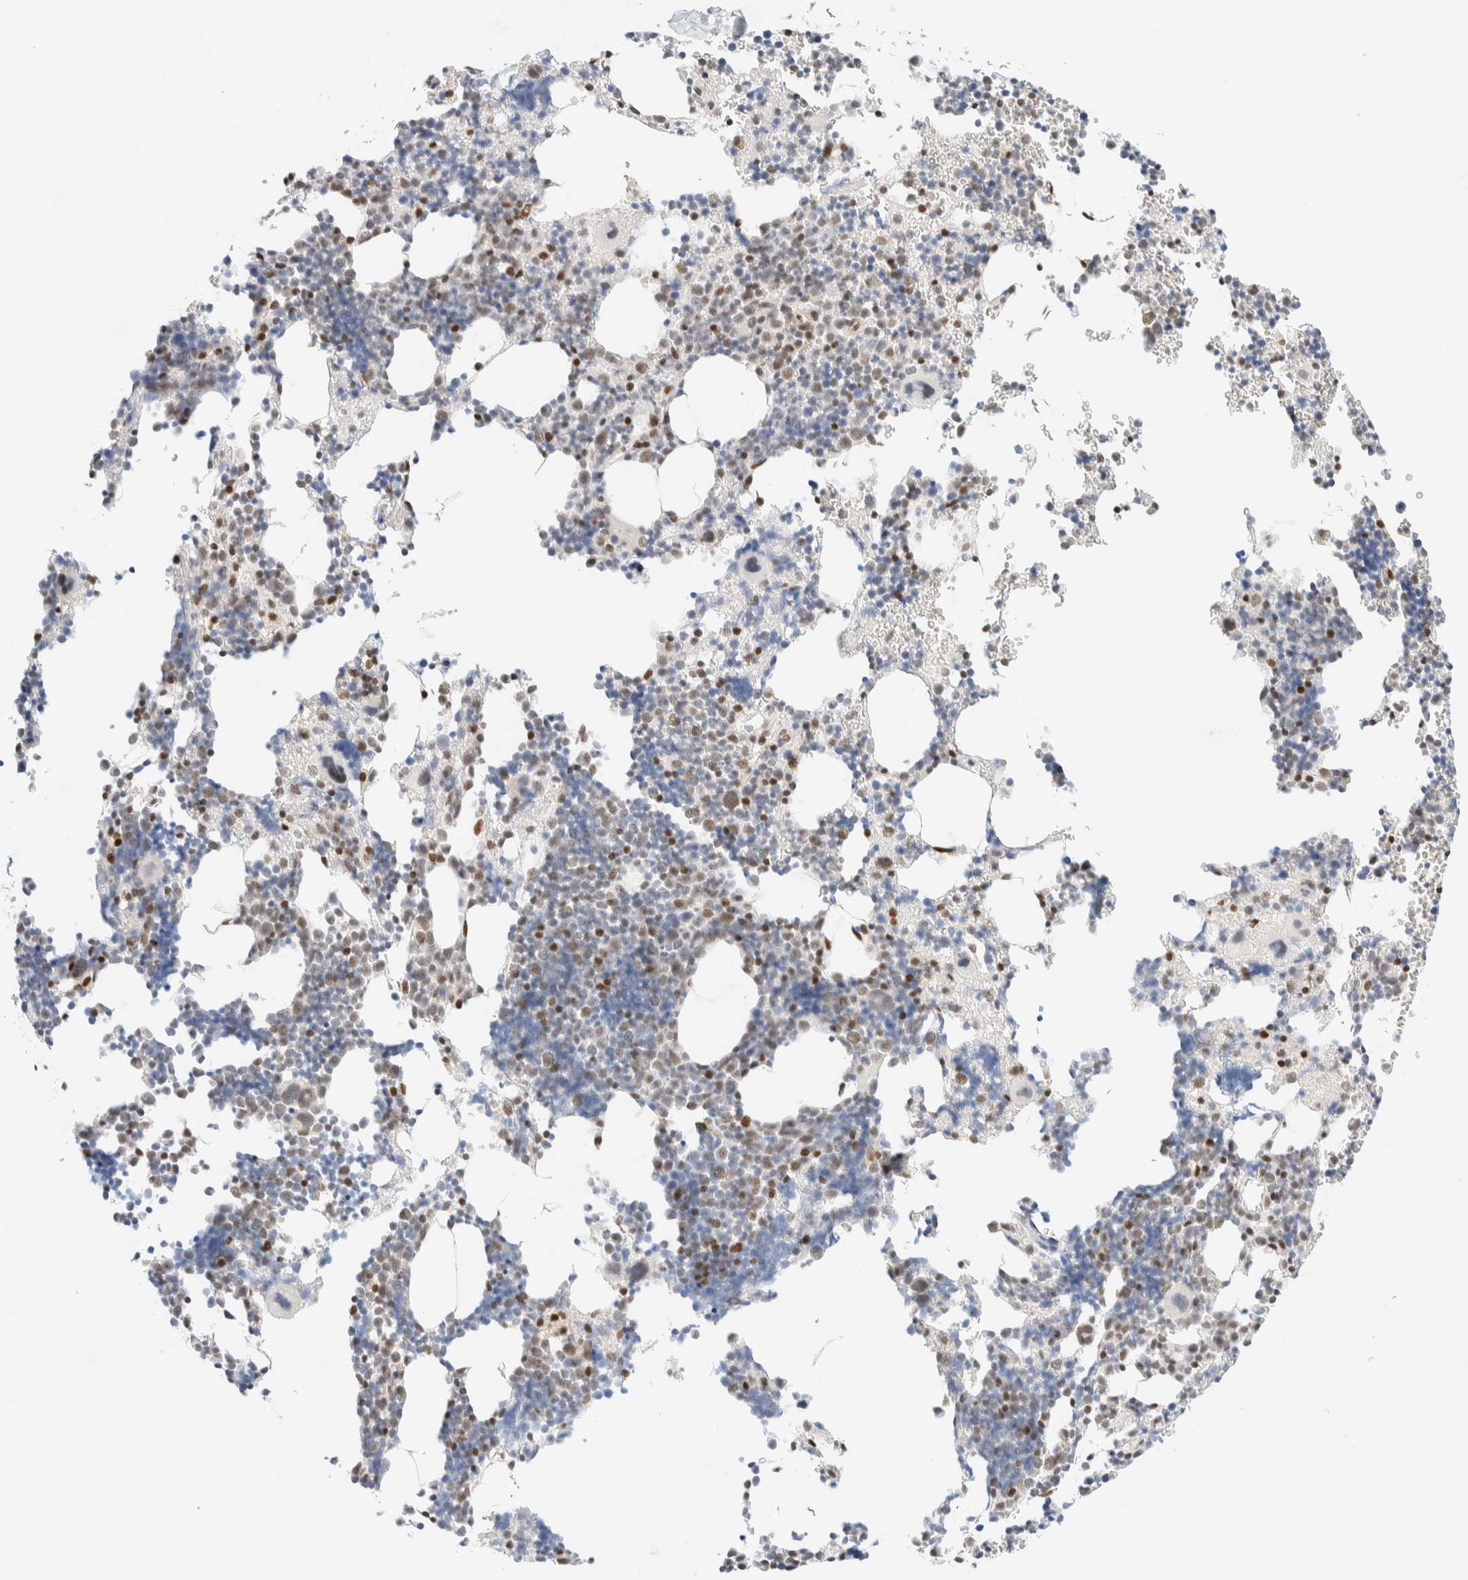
{"staining": {"intensity": "moderate", "quantity": "<25%", "location": "nuclear"}, "tissue": "bone marrow", "cell_type": "Hematopoietic cells", "image_type": "normal", "snomed": [{"axis": "morphology", "description": "Normal tissue, NOS"}, {"axis": "morphology", "description": "Inflammation, NOS"}, {"axis": "topography", "description": "Bone marrow"}], "caption": "A histopathology image showing moderate nuclear staining in approximately <25% of hematopoietic cells in unremarkable bone marrow, as visualized by brown immunohistochemical staining.", "gene": "PYGO2", "patient": {"sex": "male", "age": 31}}